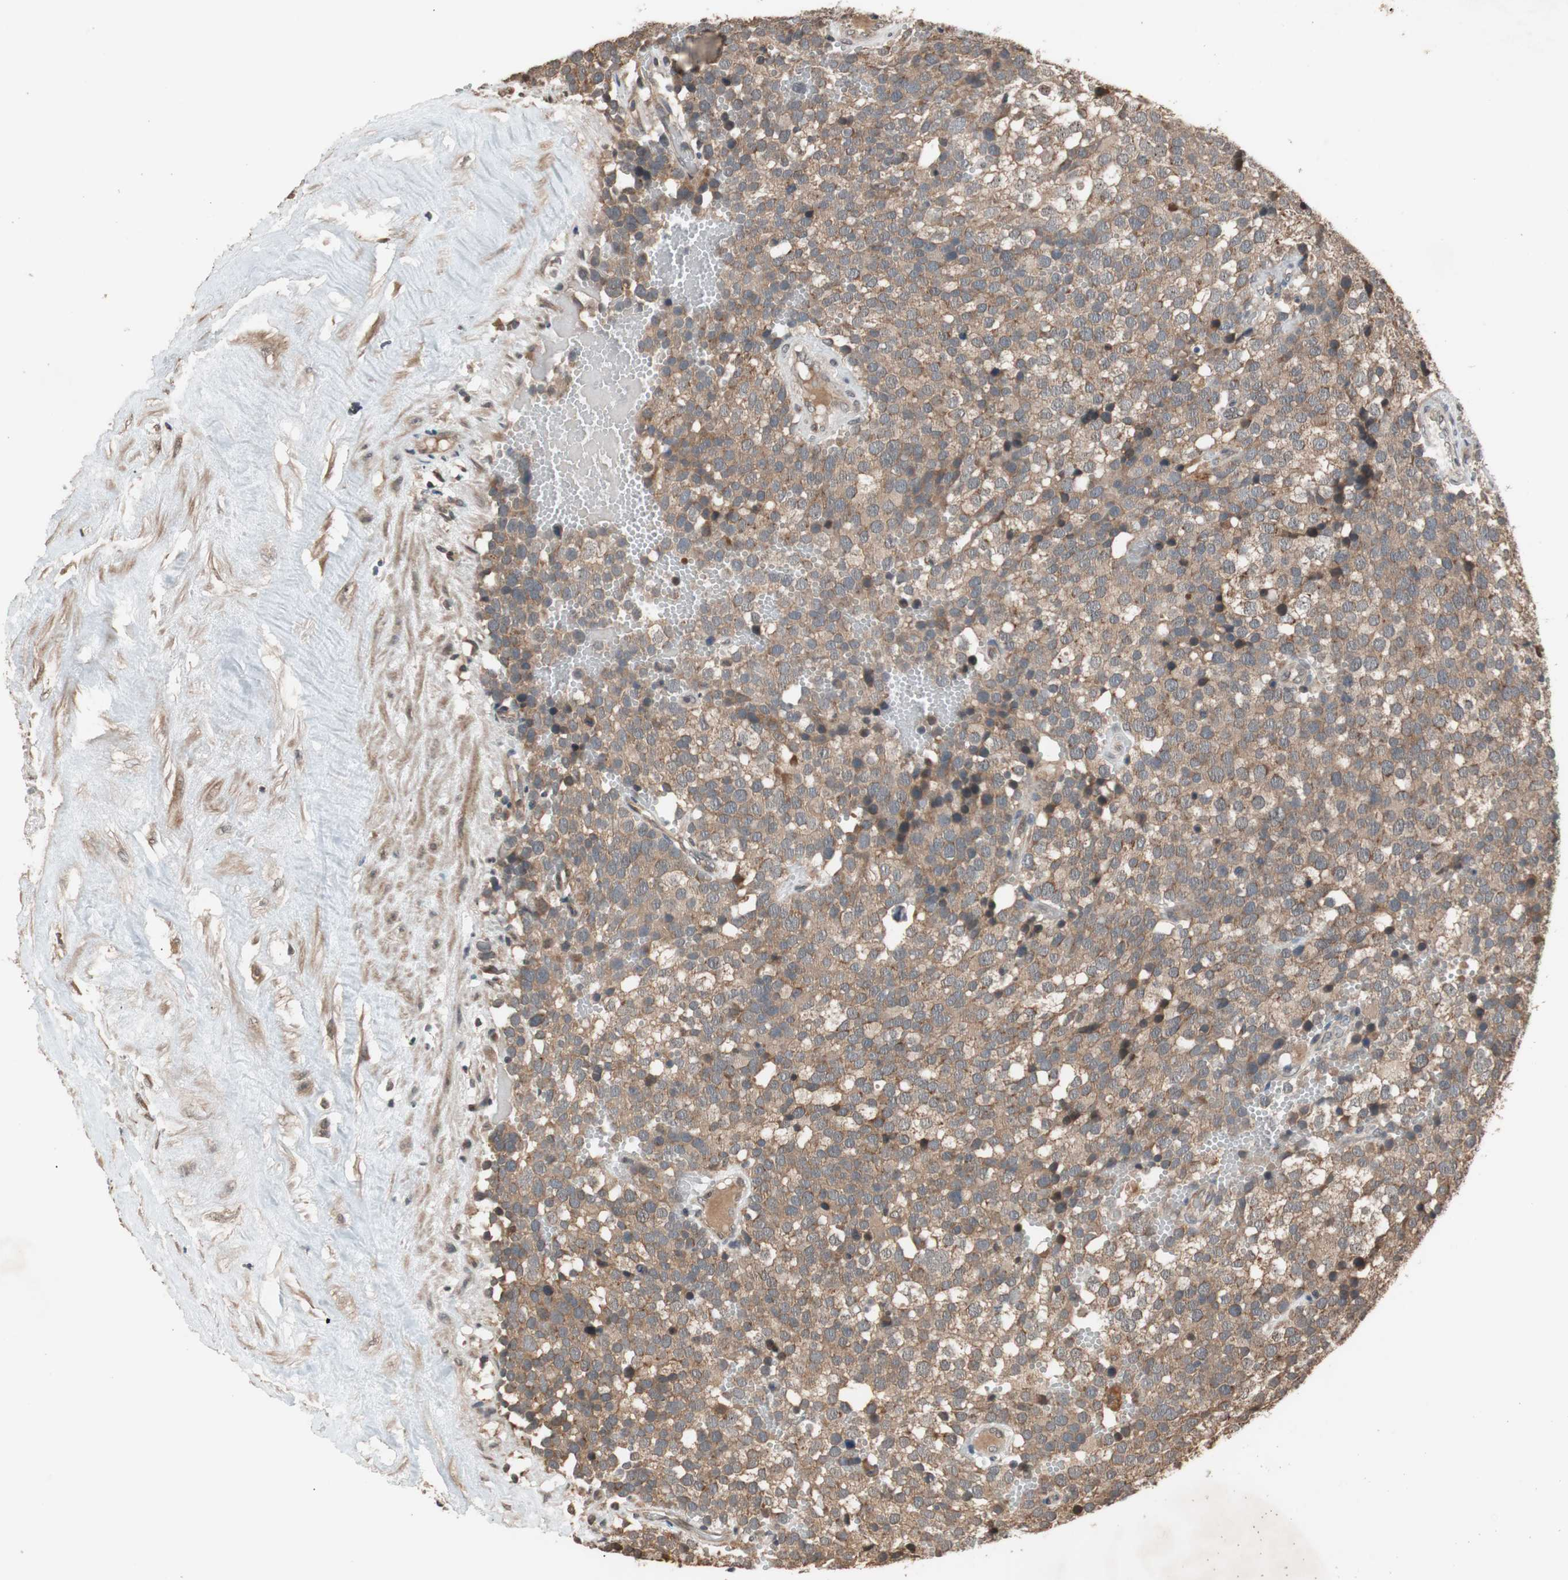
{"staining": {"intensity": "moderate", "quantity": ">75%", "location": "cytoplasmic/membranous"}, "tissue": "testis cancer", "cell_type": "Tumor cells", "image_type": "cancer", "snomed": [{"axis": "morphology", "description": "Seminoma, NOS"}, {"axis": "topography", "description": "Testis"}], "caption": "Moderate cytoplasmic/membranous protein staining is identified in about >75% of tumor cells in seminoma (testis).", "gene": "TMEM230", "patient": {"sex": "male", "age": 71}}